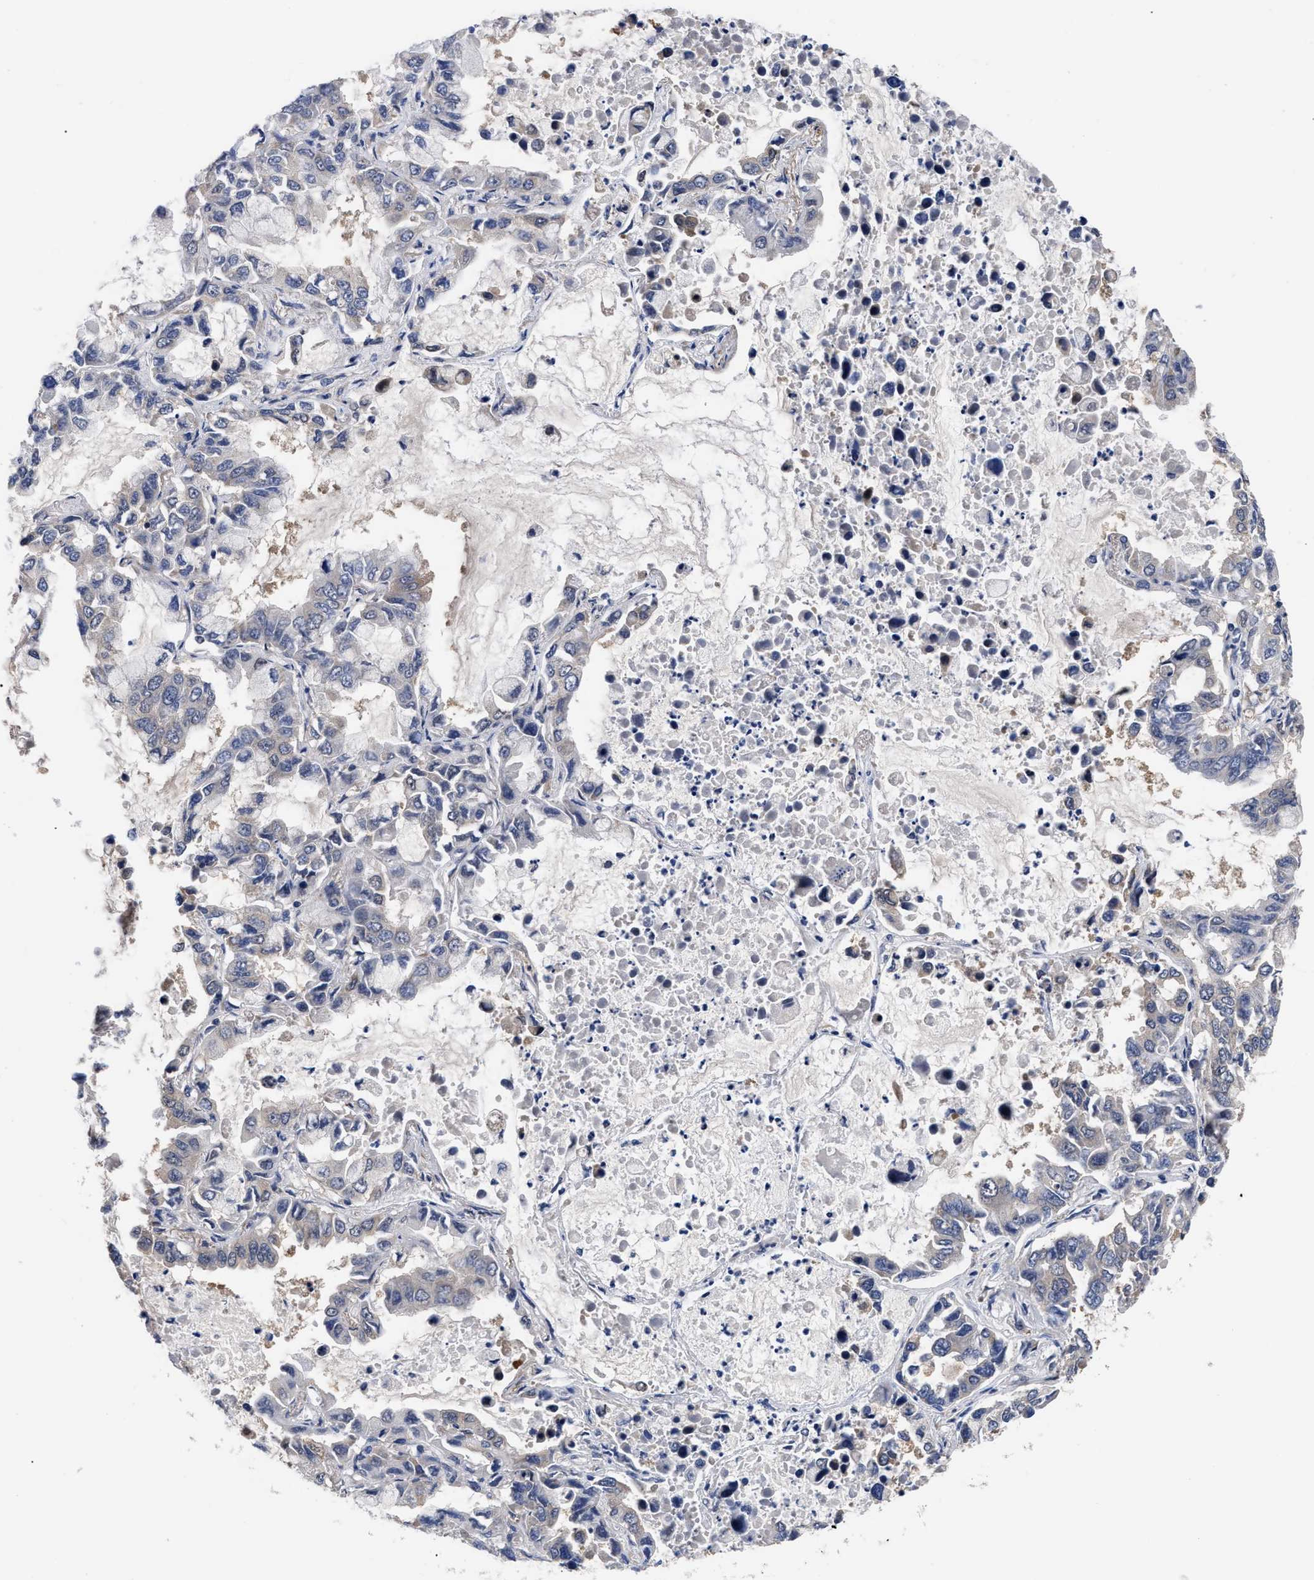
{"staining": {"intensity": "negative", "quantity": "none", "location": "none"}, "tissue": "lung cancer", "cell_type": "Tumor cells", "image_type": "cancer", "snomed": [{"axis": "morphology", "description": "Adenocarcinoma, NOS"}, {"axis": "topography", "description": "Lung"}], "caption": "Immunohistochemistry (IHC) micrograph of neoplastic tissue: human adenocarcinoma (lung) stained with DAB demonstrates no significant protein positivity in tumor cells.", "gene": "CCN5", "patient": {"sex": "male", "age": 64}}